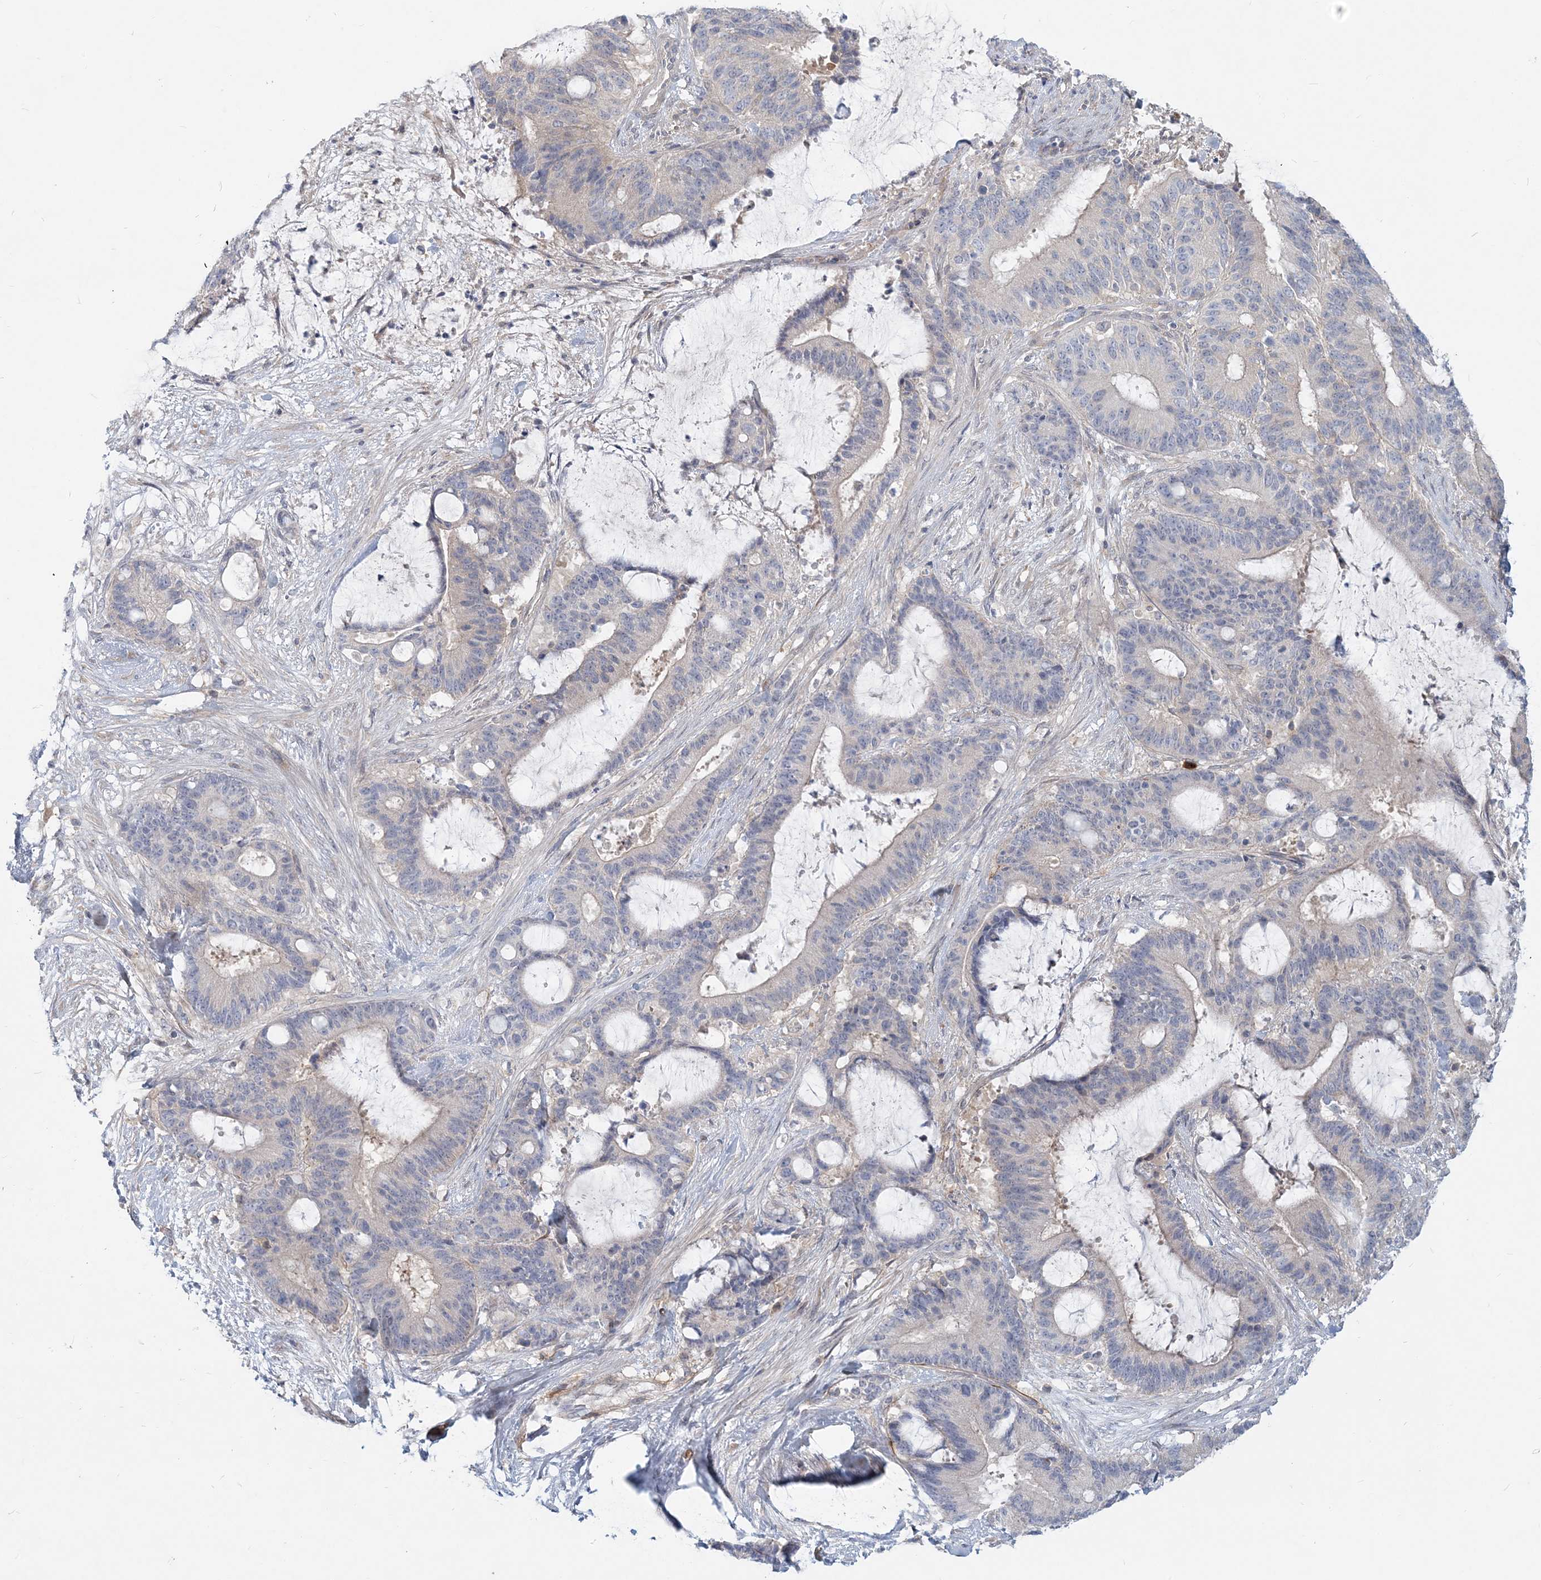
{"staining": {"intensity": "negative", "quantity": "none", "location": "none"}, "tissue": "liver cancer", "cell_type": "Tumor cells", "image_type": "cancer", "snomed": [{"axis": "morphology", "description": "Normal tissue, NOS"}, {"axis": "morphology", "description": "Cholangiocarcinoma"}, {"axis": "topography", "description": "Liver"}, {"axis": "topography", "description": "Peripheral nerve tissue"}], "caption": "A high-resolution image shows IHC staining of liver cancer, which exhibits no significant positivity in tumor cells.", "gene": "GMPPA", "patient": {"sex": "female", "age": 73}}